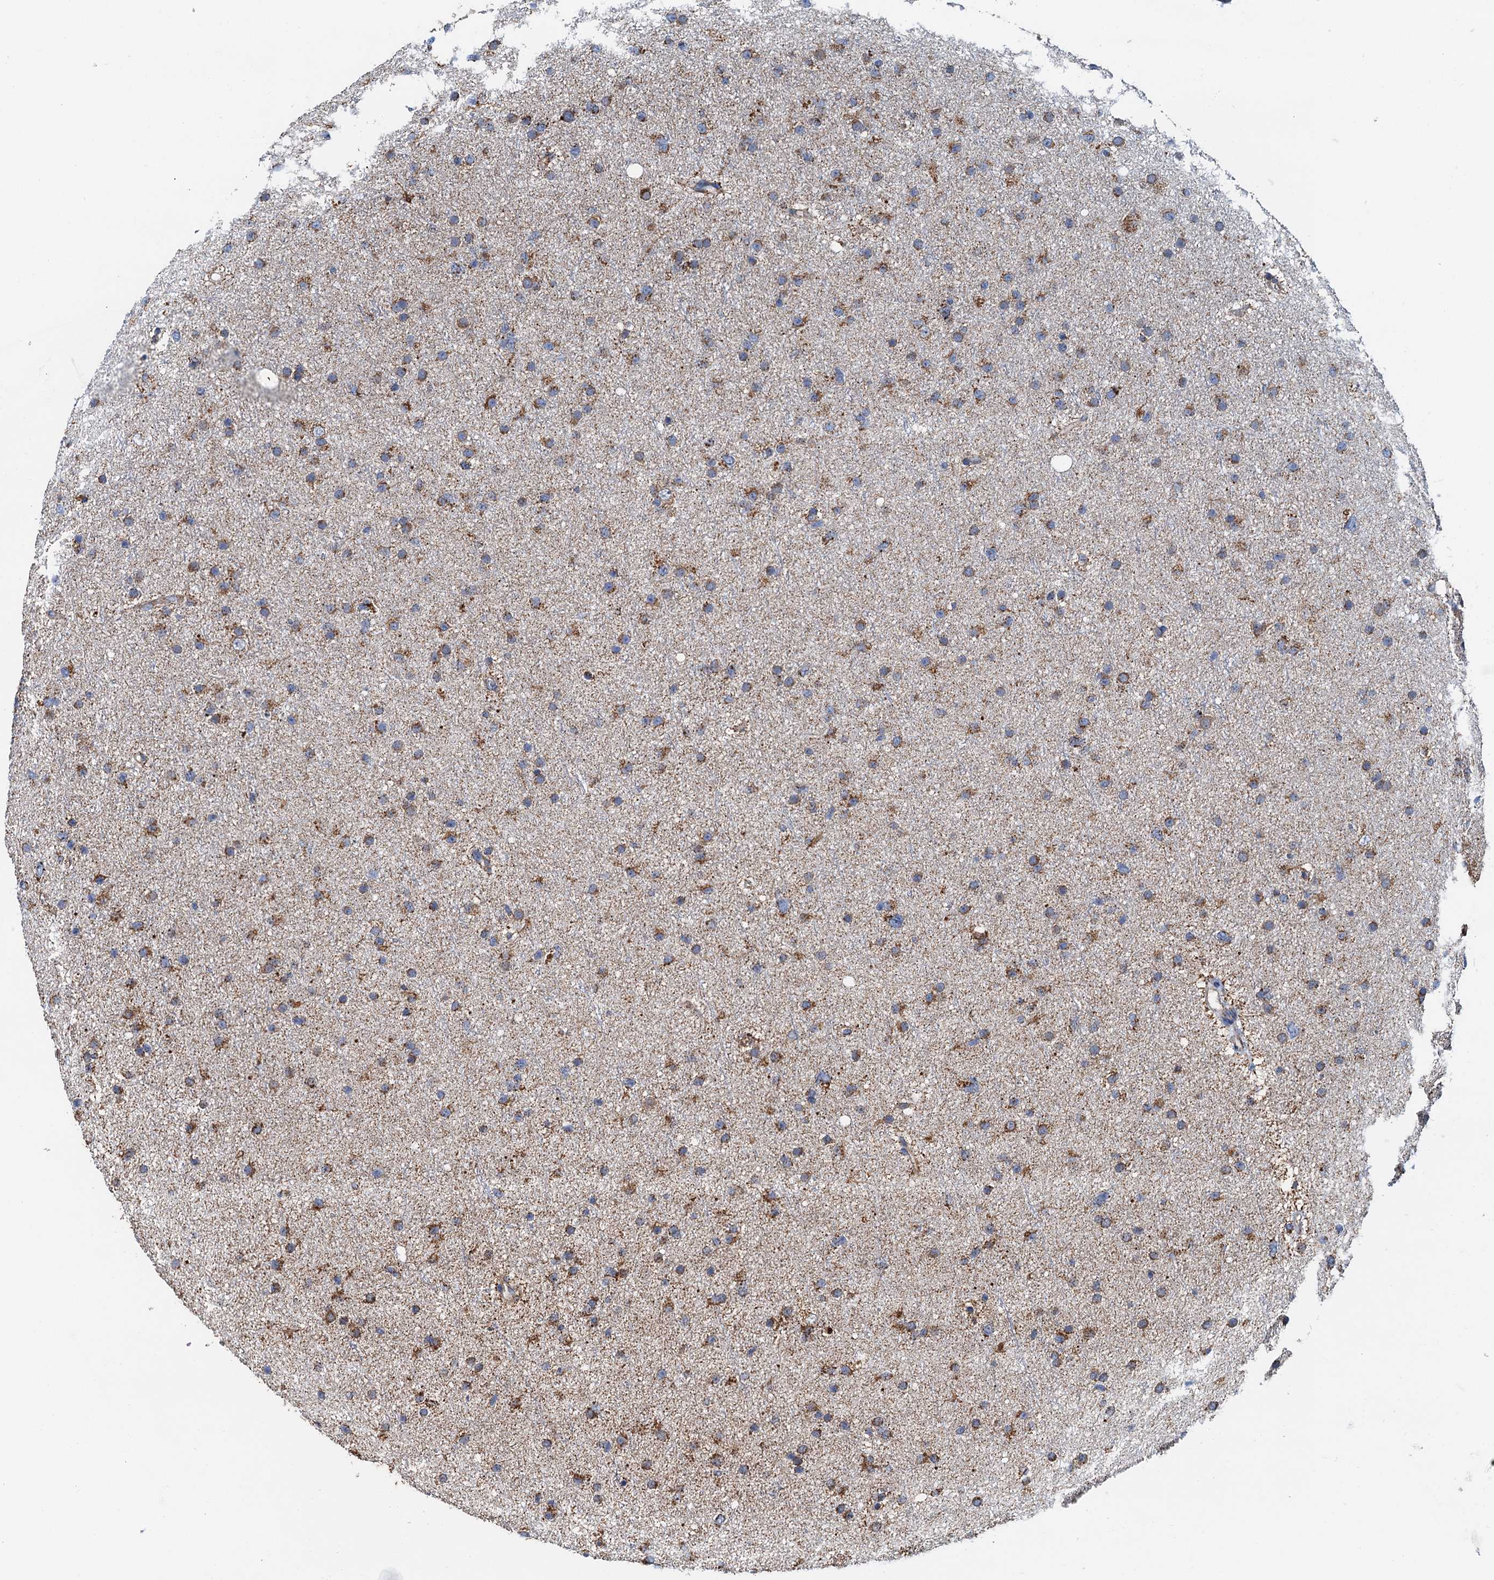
{"staining": {"intensity": "moderate", "quantity": ">75%", "location": "cytoplasmic/membranous"}, "tissue": "glioma", "cell_type": "Tumor cells", "image_type": "cancer", "snomed": [{"axis": "morphology", "description": "Glioma, malignant, Low grade"}, {"axis": "topography", "description": "Cerebral cortex"}], "caption": "A histopathology image showing moderate cytoplasmic/membranous staining in about >75% of tumor cells in glioma, as visualized by brown immunohistochemical staining.", "gene": "AAGAB", "patient": {"sex": "female", "age": 39}}